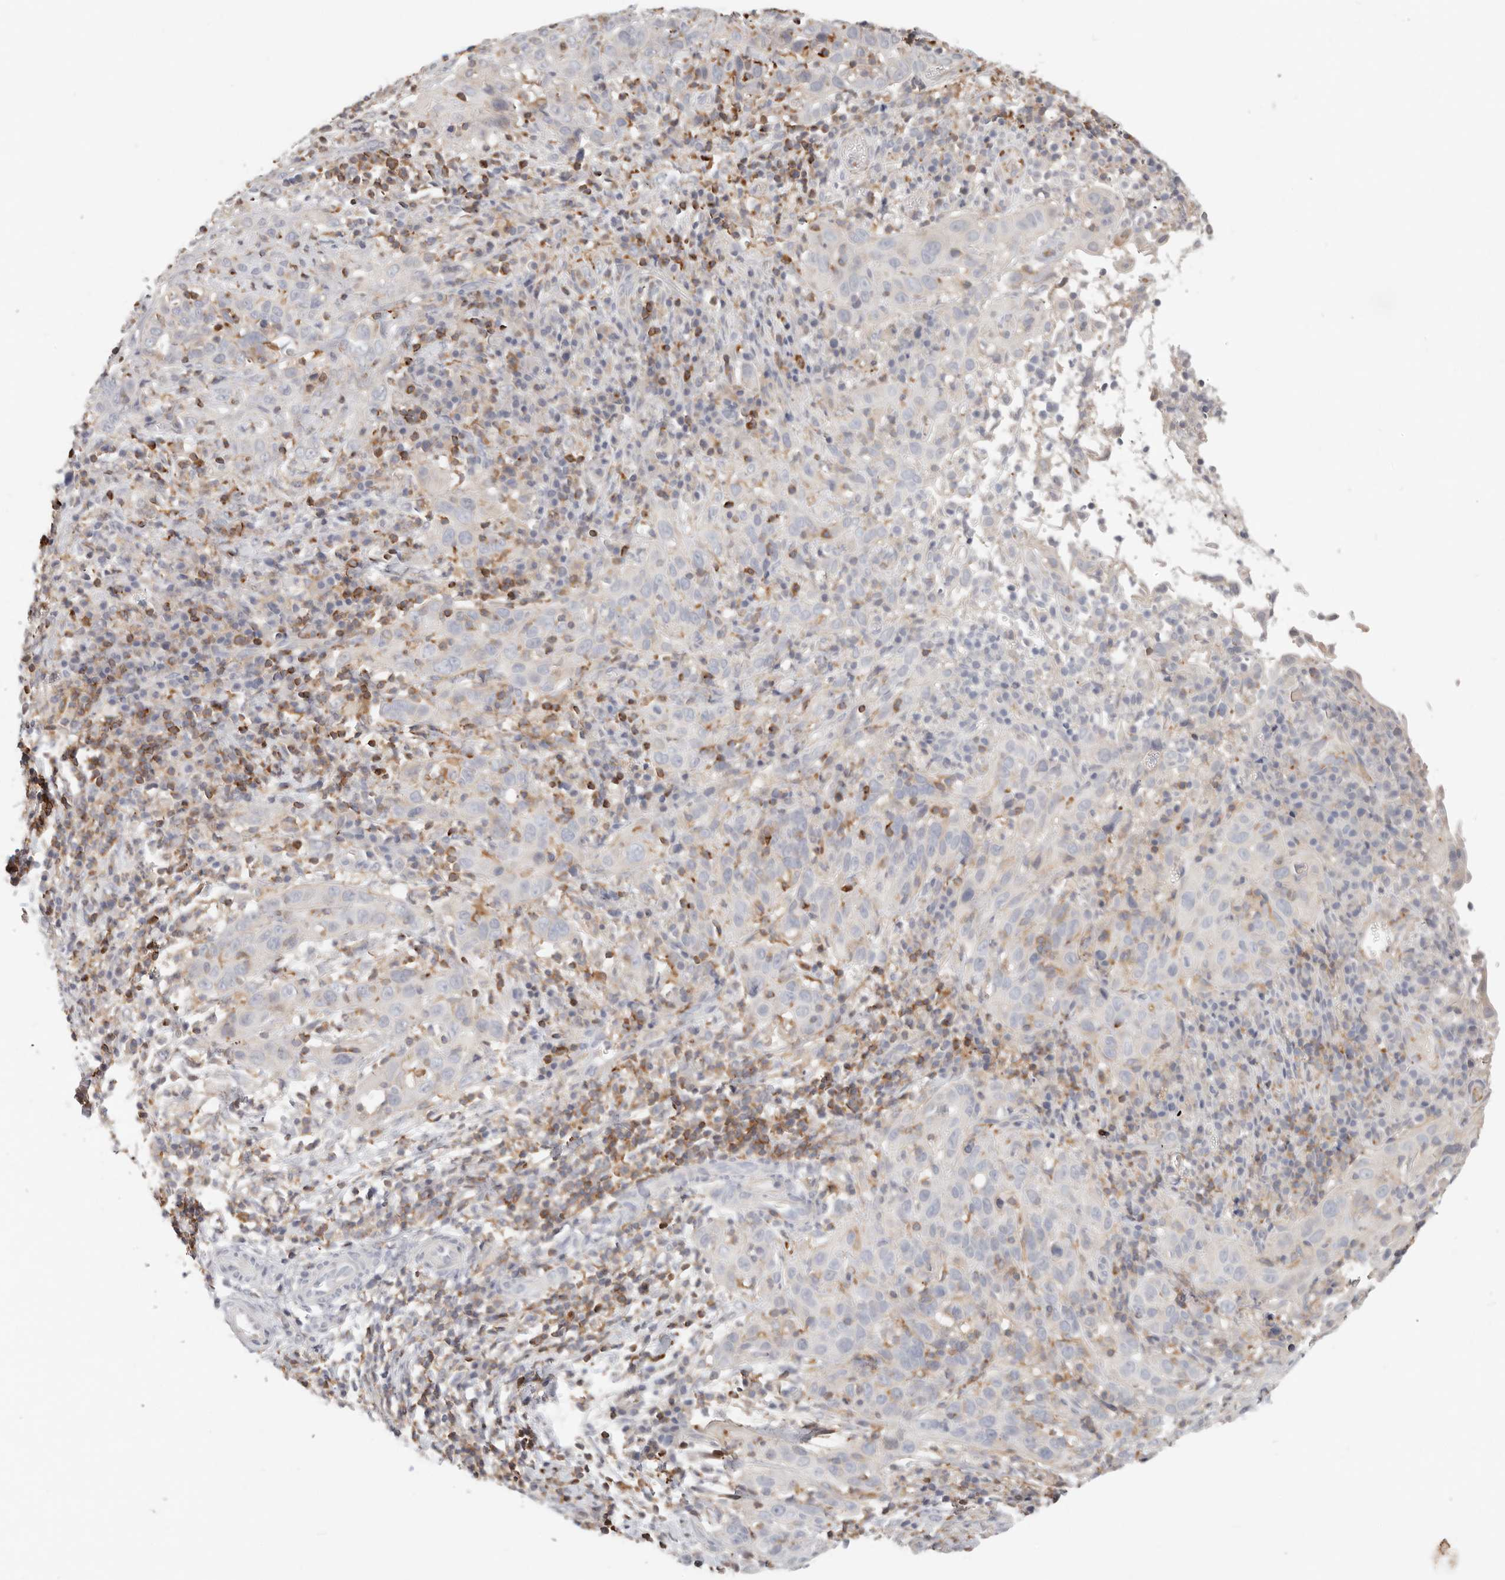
{"staining": {"intensity": "negative", "quantity": "none", "location": "none"}, "tissue": "cervical cancer", "cell_type": "Tumor cells", "image_type": "cancer", "snomed": [{"axis": "morphology", "description": "Squamous cell carcinoma, NOS"}, {"axis": "topography", "description": "Cervix"}], "caption": "High magnification brightfield microscopy of squamous cell carcinoma (cervical) stained with DAB (3,3'-diaminobenzidine) (brown) and counterstained with hematoxylin (blue): tumor cells show no significant expression.", "gene": "TMEM63B", "patient": {"sex": "female", "age": 46}}